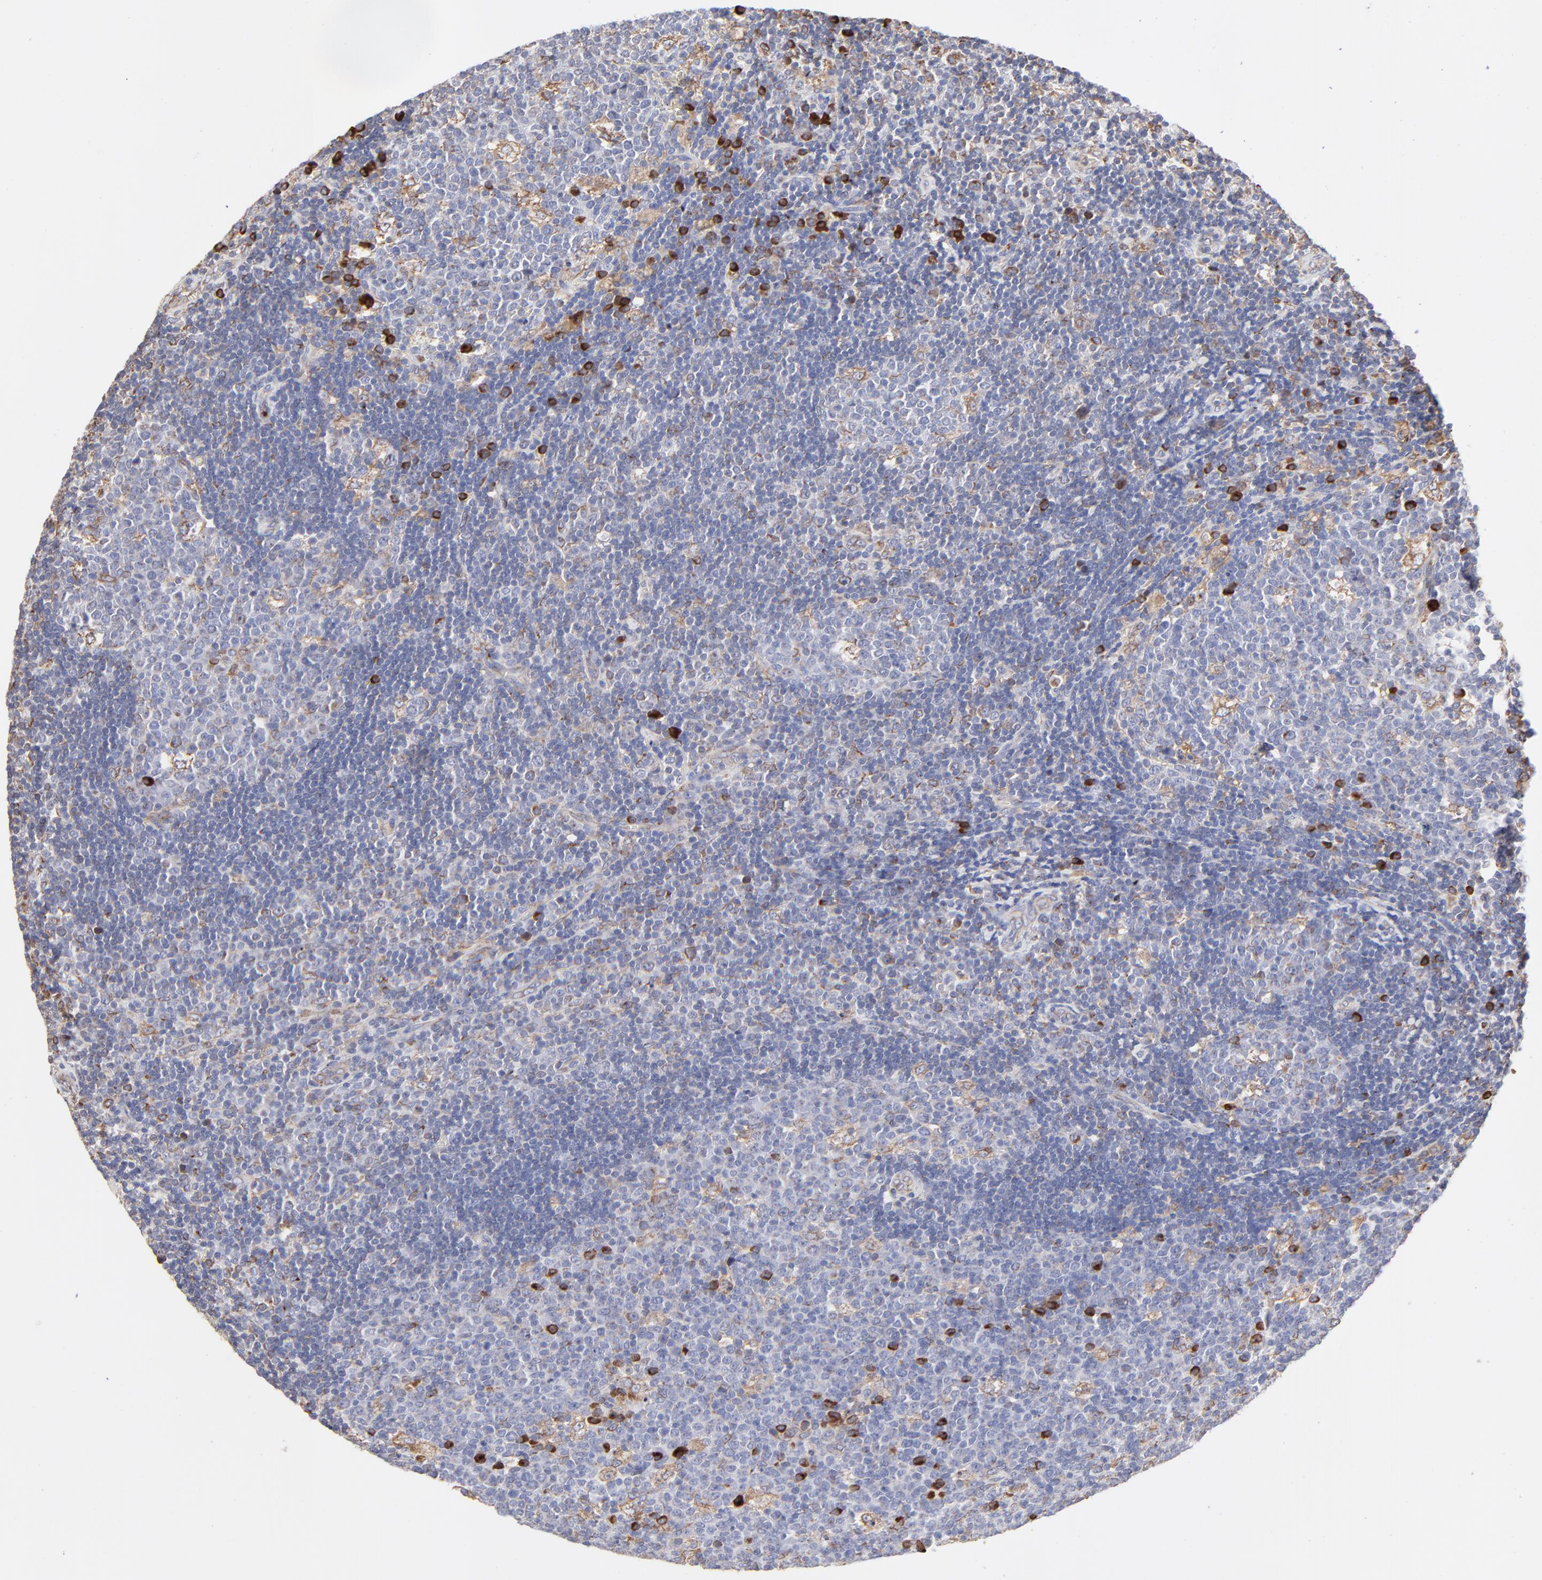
{"staining": {"intensity": "strong", "quantity": "<25%", "location": "cytoplasmic/membranous"}, "tissue": "lymph node", "cell_type": "Germinal center cells", "image_type": "normal", "snomed": [{"axis": "morphology", "description": "Normal tissue, NOS"}, {"axis": "topography", "description": "Lymph node"}, {"axis": "topography", "description": "Salivary gland"}], "caption": "This is an image of immunohistochemistry (IHC) staining of unremarkable lymph node, which shows strong positivity in the cytoplasmic/membranous of germinal center cells.", "gene": "LMAN1", "patient": {"sex": "male", "age": 8}}